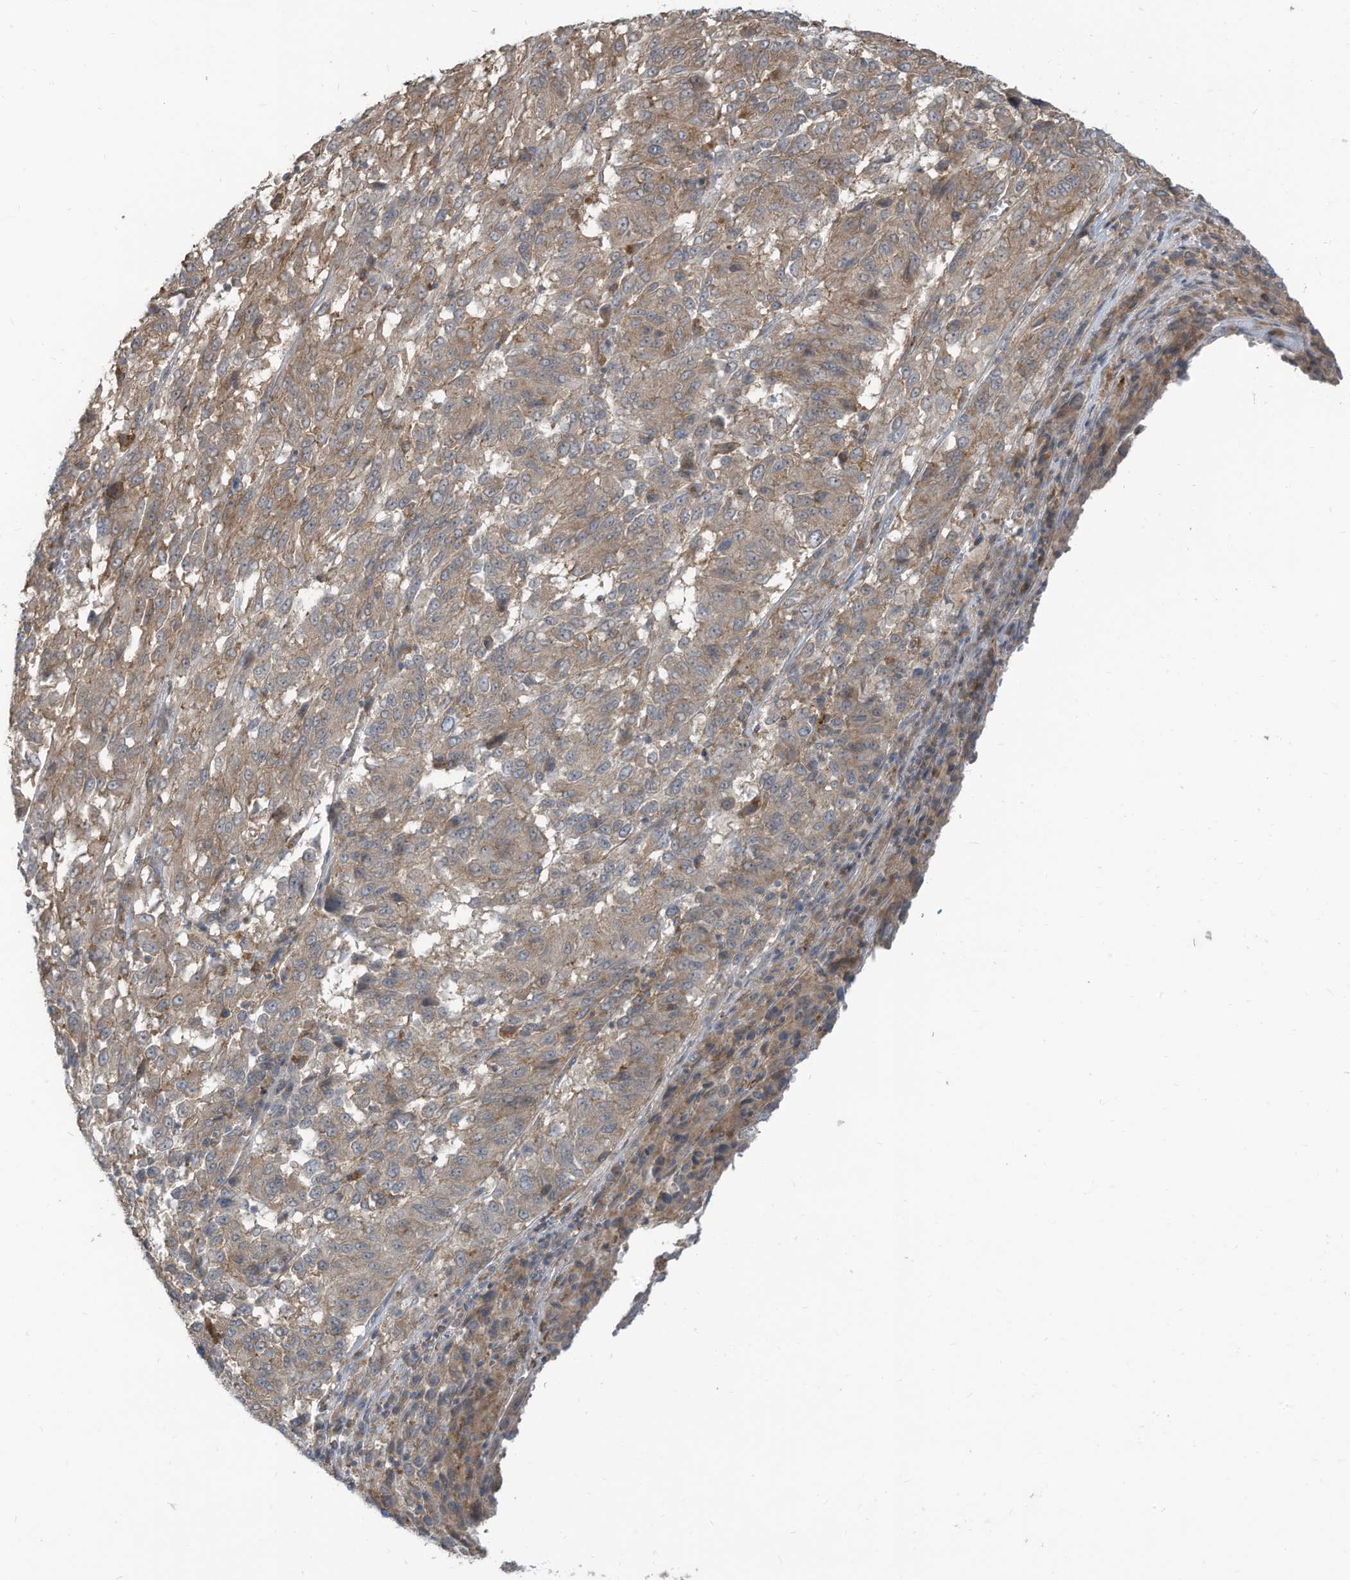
{"staining": {"intensity": "weak", "quantity": ">75%", "location": "cytoplasmic/membranous"}, "tissue": "melanoma", "cell_type": "Tumor cells", "image_type": "cancer", "snomed": [{"axis": "morphology", "description": "Malignant melanoma, Metastatic site"}, {"axis": "topography", "description": "Lung"}], "caption": "This micrograph reveals immunohistochemistry (IHC) staining of malignant melanoma (metastatic site), with low weak cytoplasmic/membranous staining in about >75% of tumor cells.", "gene": "DZIP3", "patient": {"sex": "male", "age": 64}}